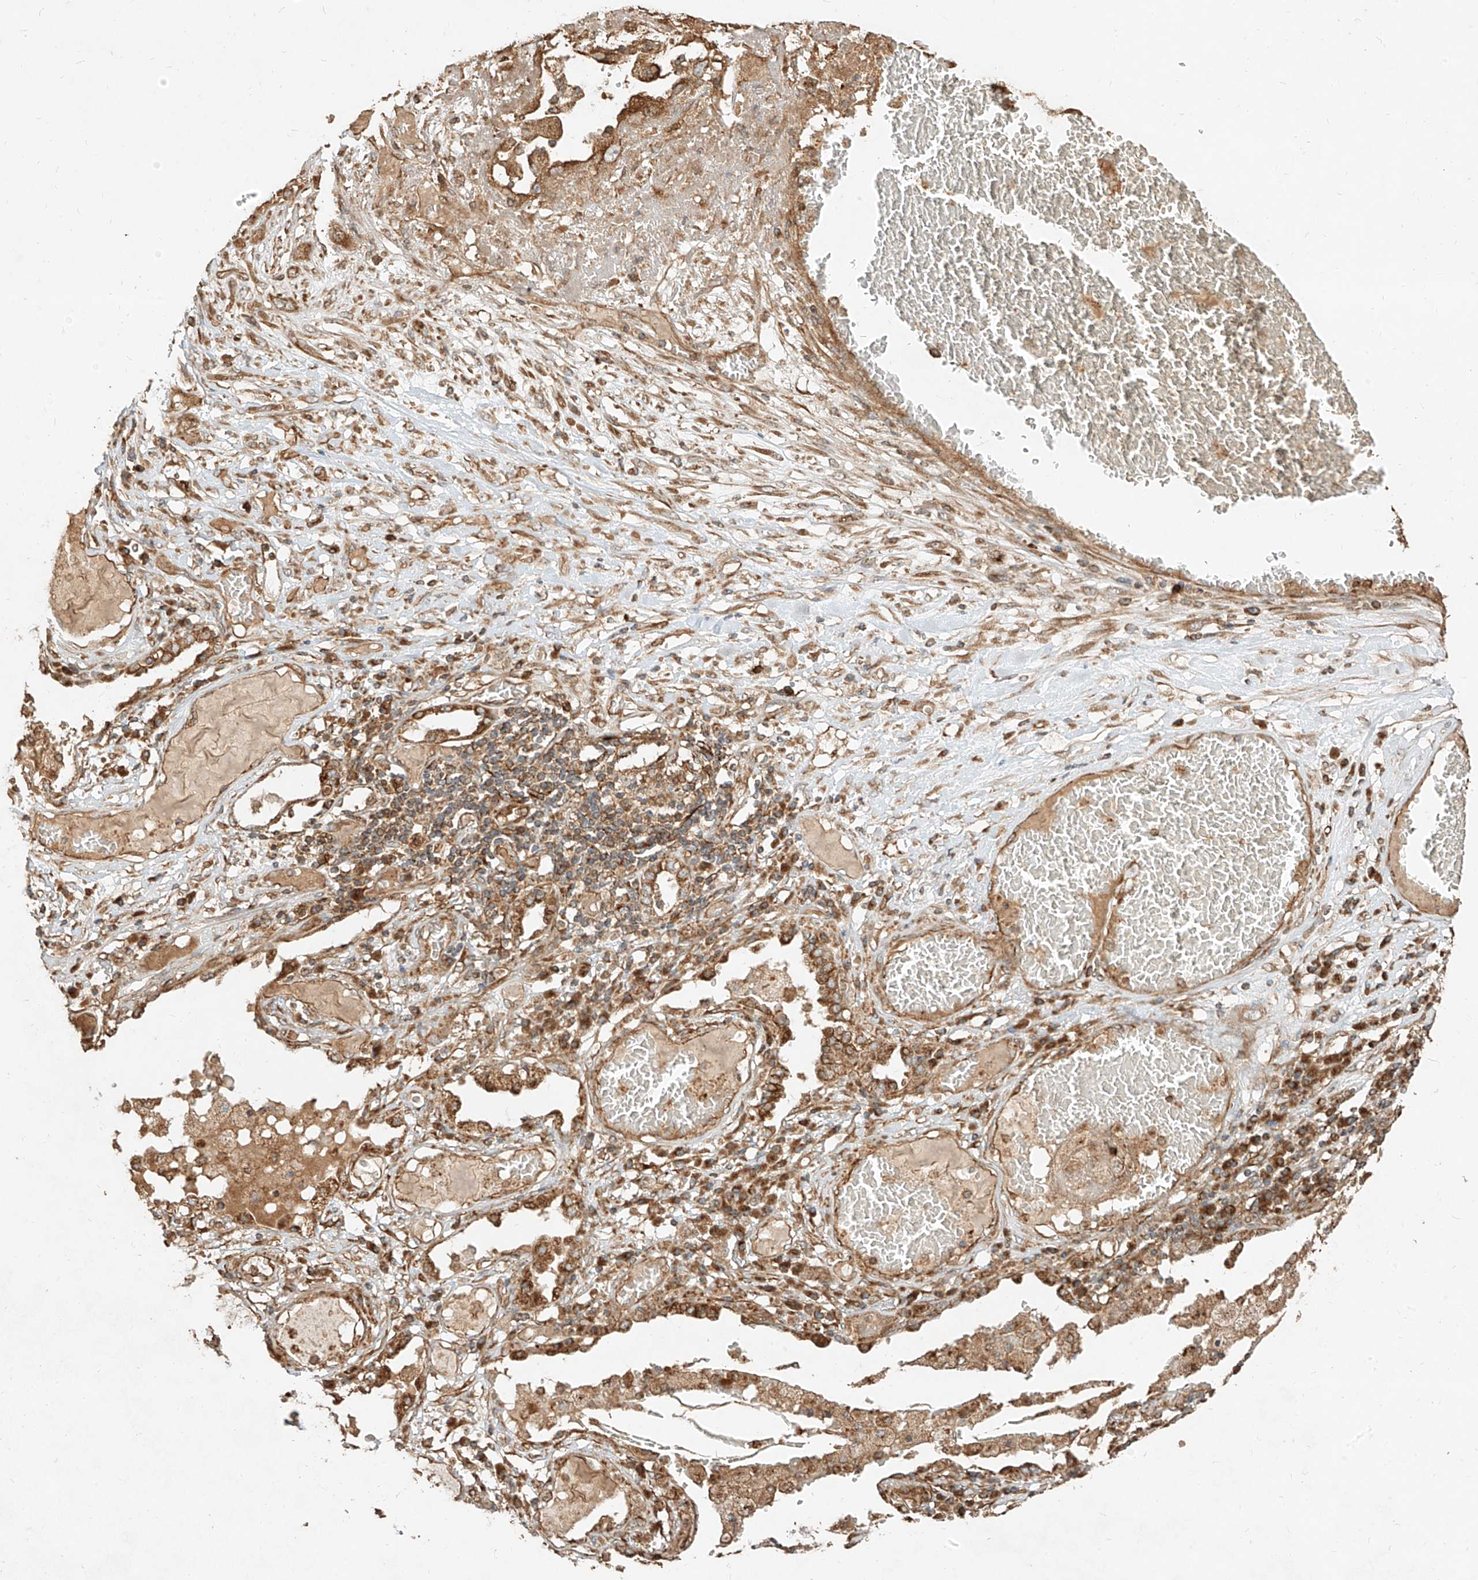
{"staining": {"intensity": "moderate", "quantity": ">75%", "location": "cytoplasmic/membranous"}, "tissue": "lung cancer", "cell_type": "Tumor cells", "image_type": "cancer", "snomed": [{"axis": "morphology", "description": "Squamous cell carcinoma, NOS"}, {"axis": "topography", "description": "Lung"}], "caption": "This photomicrograph shows immunohistochemistry (IHC) staining of human squamous cell carcinoma (lung), with medium moderate cytoplasmic/membranous expression in about >75% of tumor cells.", "gene": "EFNB1", "patient": {"sex": "male", "age": 71}}